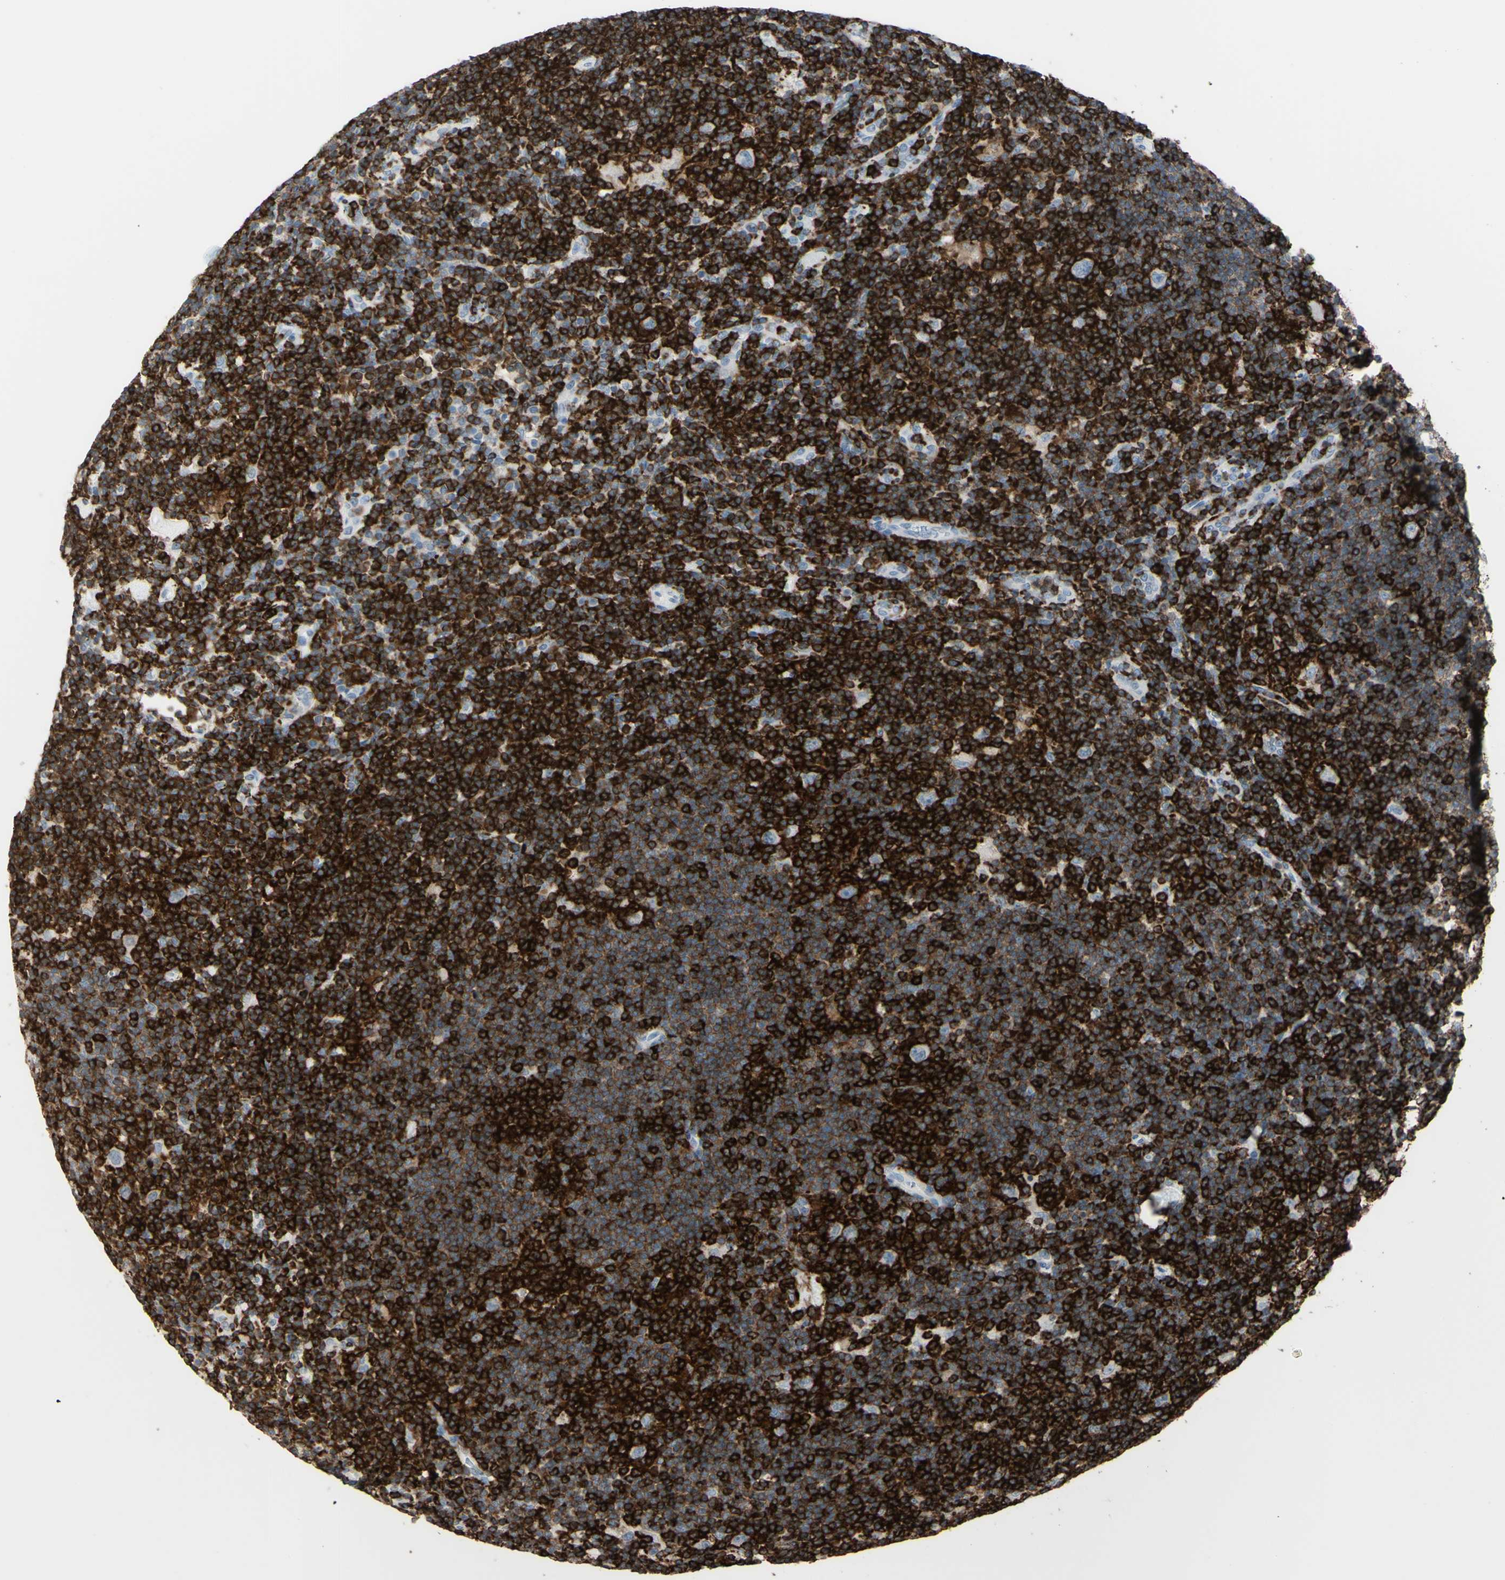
{"staining": {"intensity": "negative", "quantity": "none", "location": "none"}, "tissue": "lymphoma", "cell_type": "Tumor cells", "image_type": "cancer", "snomed": [{"axis": "morphology", "description": "Hodgkin's disease, NOS"}, {"axis": "topography", "description": "Lymph node"}], "caption": "Immunohistochemical staining of human Hodgkin's disease shows no significant staining in tumor cells.", "gene": "PSTPIP1", "patient": {"sex": "female", "age": 57}}